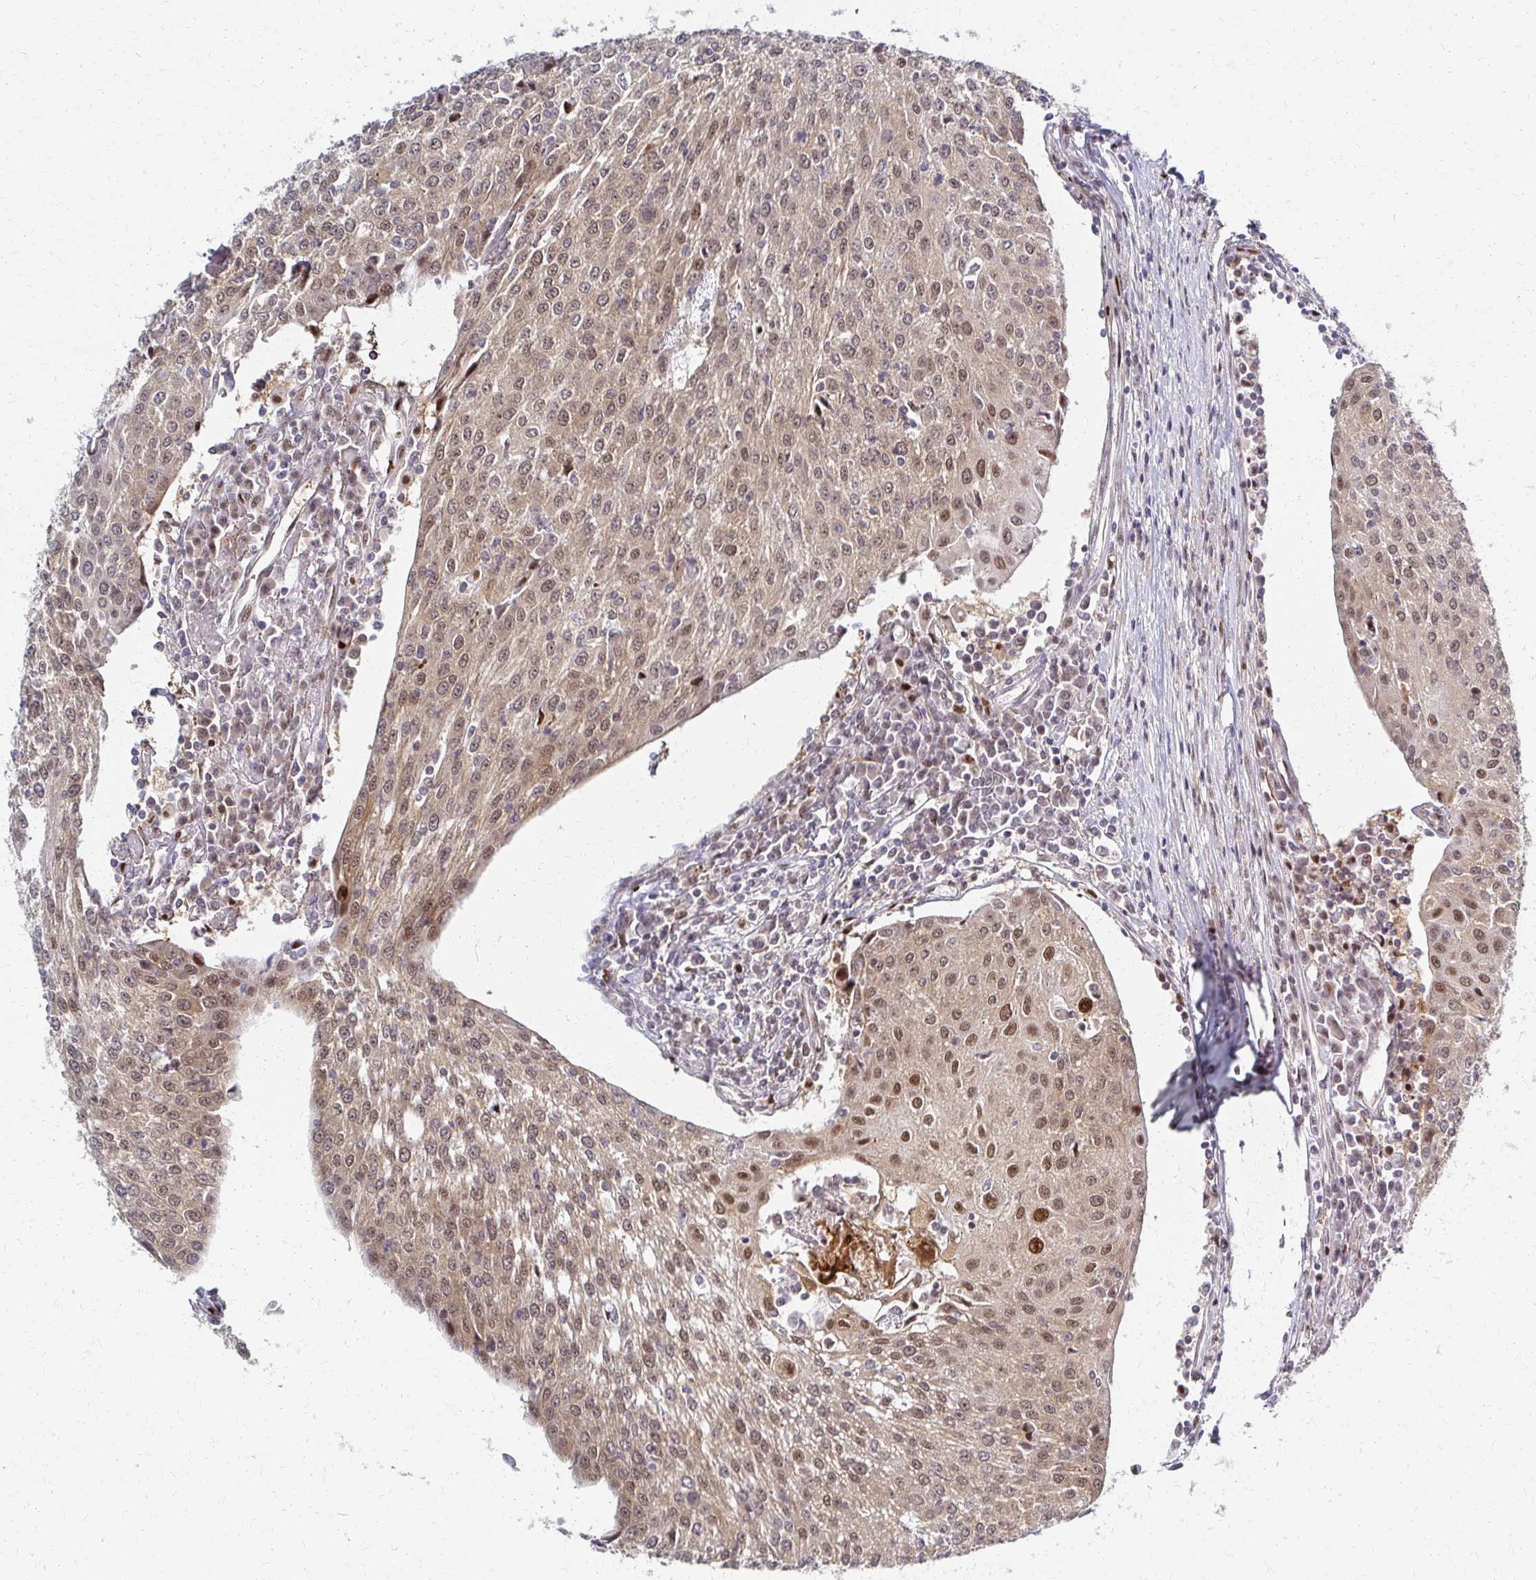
{"staining": {"intensity": "moderate", "quantity": ">75%", "location": "cytoplasmic/membranous,nuclear"}, "tissue": "urothelial cancer", "cell_type": "Tumor cells", "image_type": "cancer", "snomed": [{"axis": "morphology", "description": "Urothelial carcinoma, High grade"}, {"axis": "topography", "description": "Urinary bladder"}], "caption": "IHC image of urothelial cancer stained for a protein (brown), which demonstrates medium levels of moderate cytoplasmic/membranous and nuclear positivity in about >75% of tumor cells.", "gene": "PSMD7", "patient": {"sex": "female", "age": 85}}